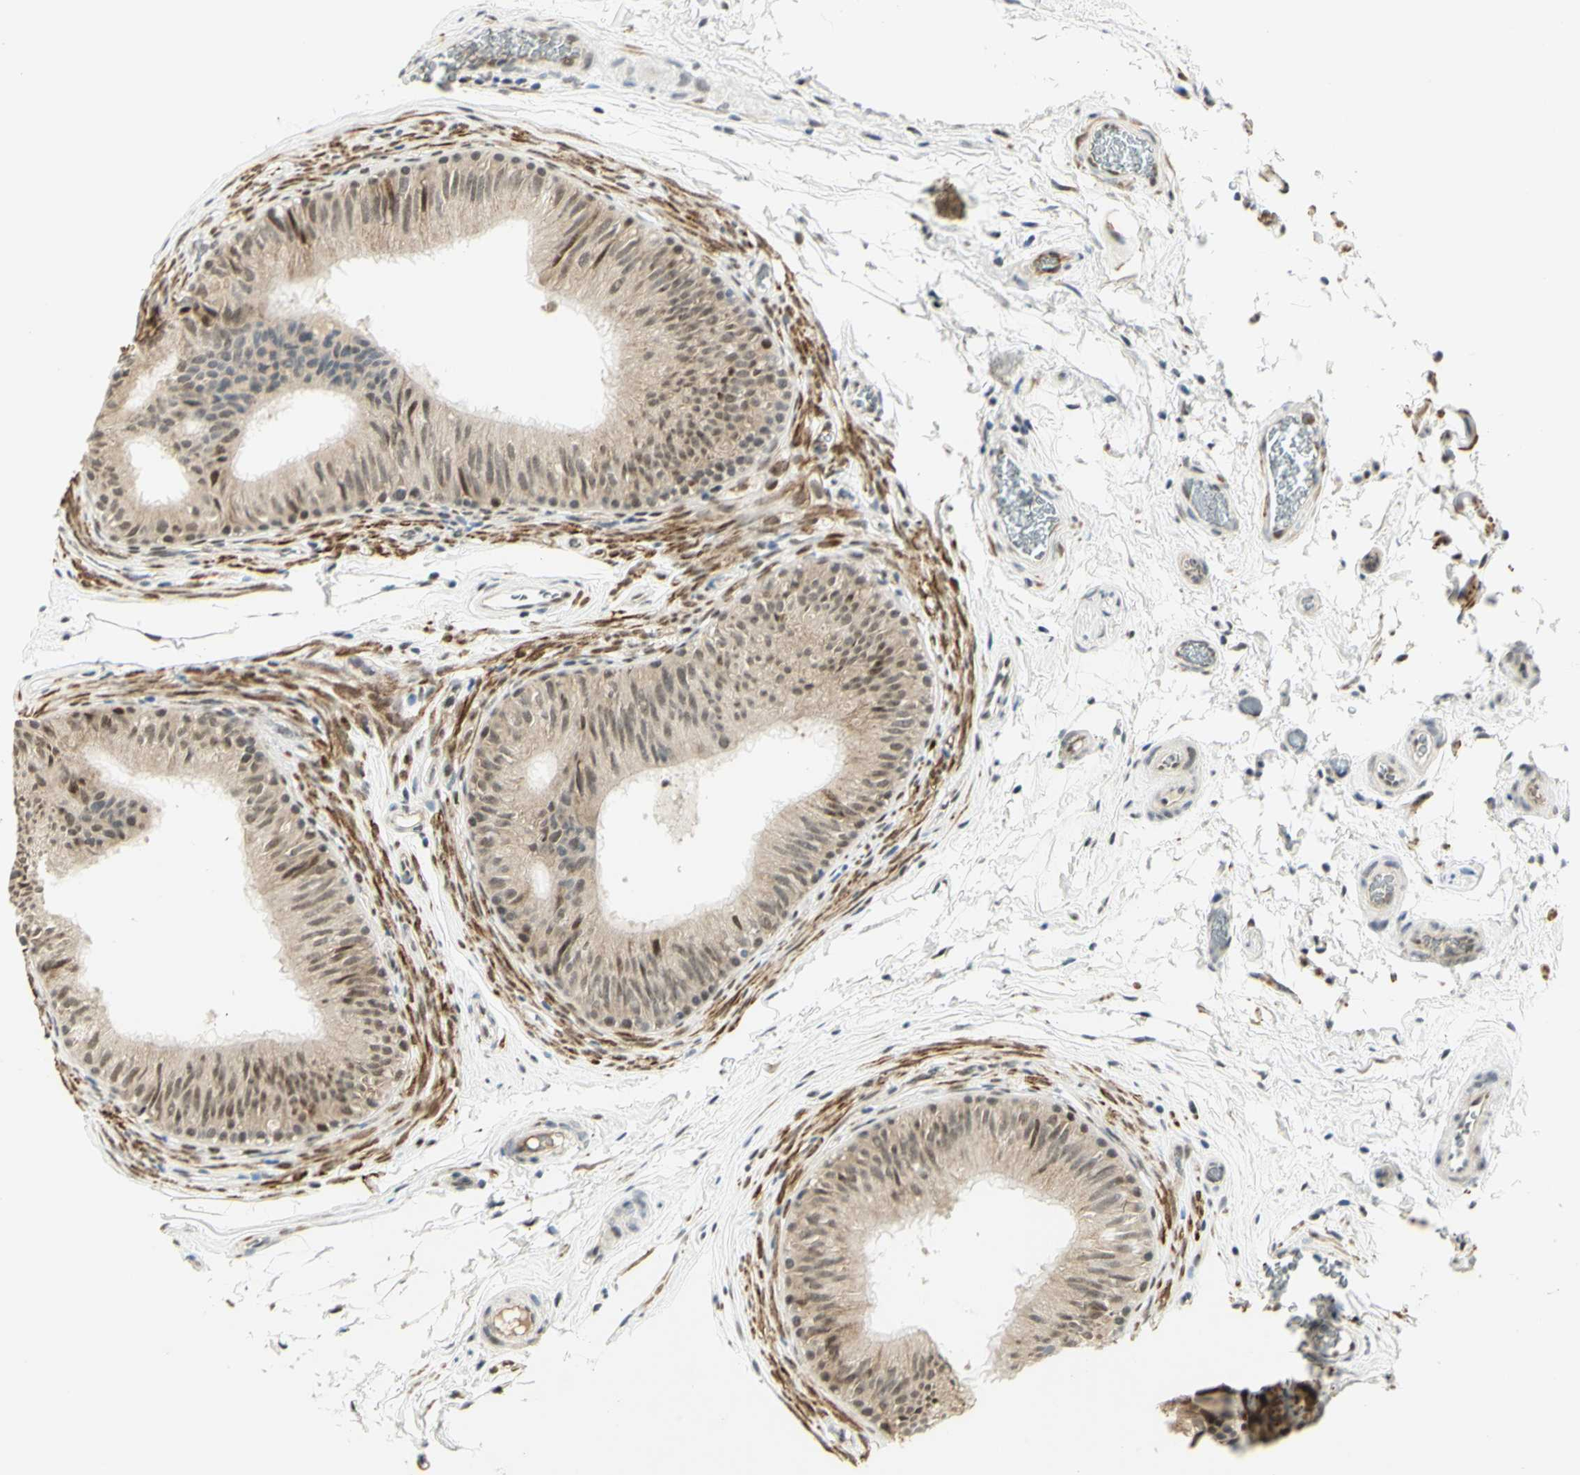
{"staining": {"intensity": "weak", "quantity": ">75%", "location": "nuclear"}, "tissue": "epididymis", "cell_type": "Glandular cells", "image_type": "normal", "snomed": [{"axis": "morphology", "description": "Normal tissue, NOS"}, {"axis": "topography", "description": "Epididymis"}], "caption": "Protein staining of unremarkable epididymis reveals weak nuclear positivity in about >75% of glandular cells.", "gene": "DDX1", "patient": {"sex": "male", "age": 36}}